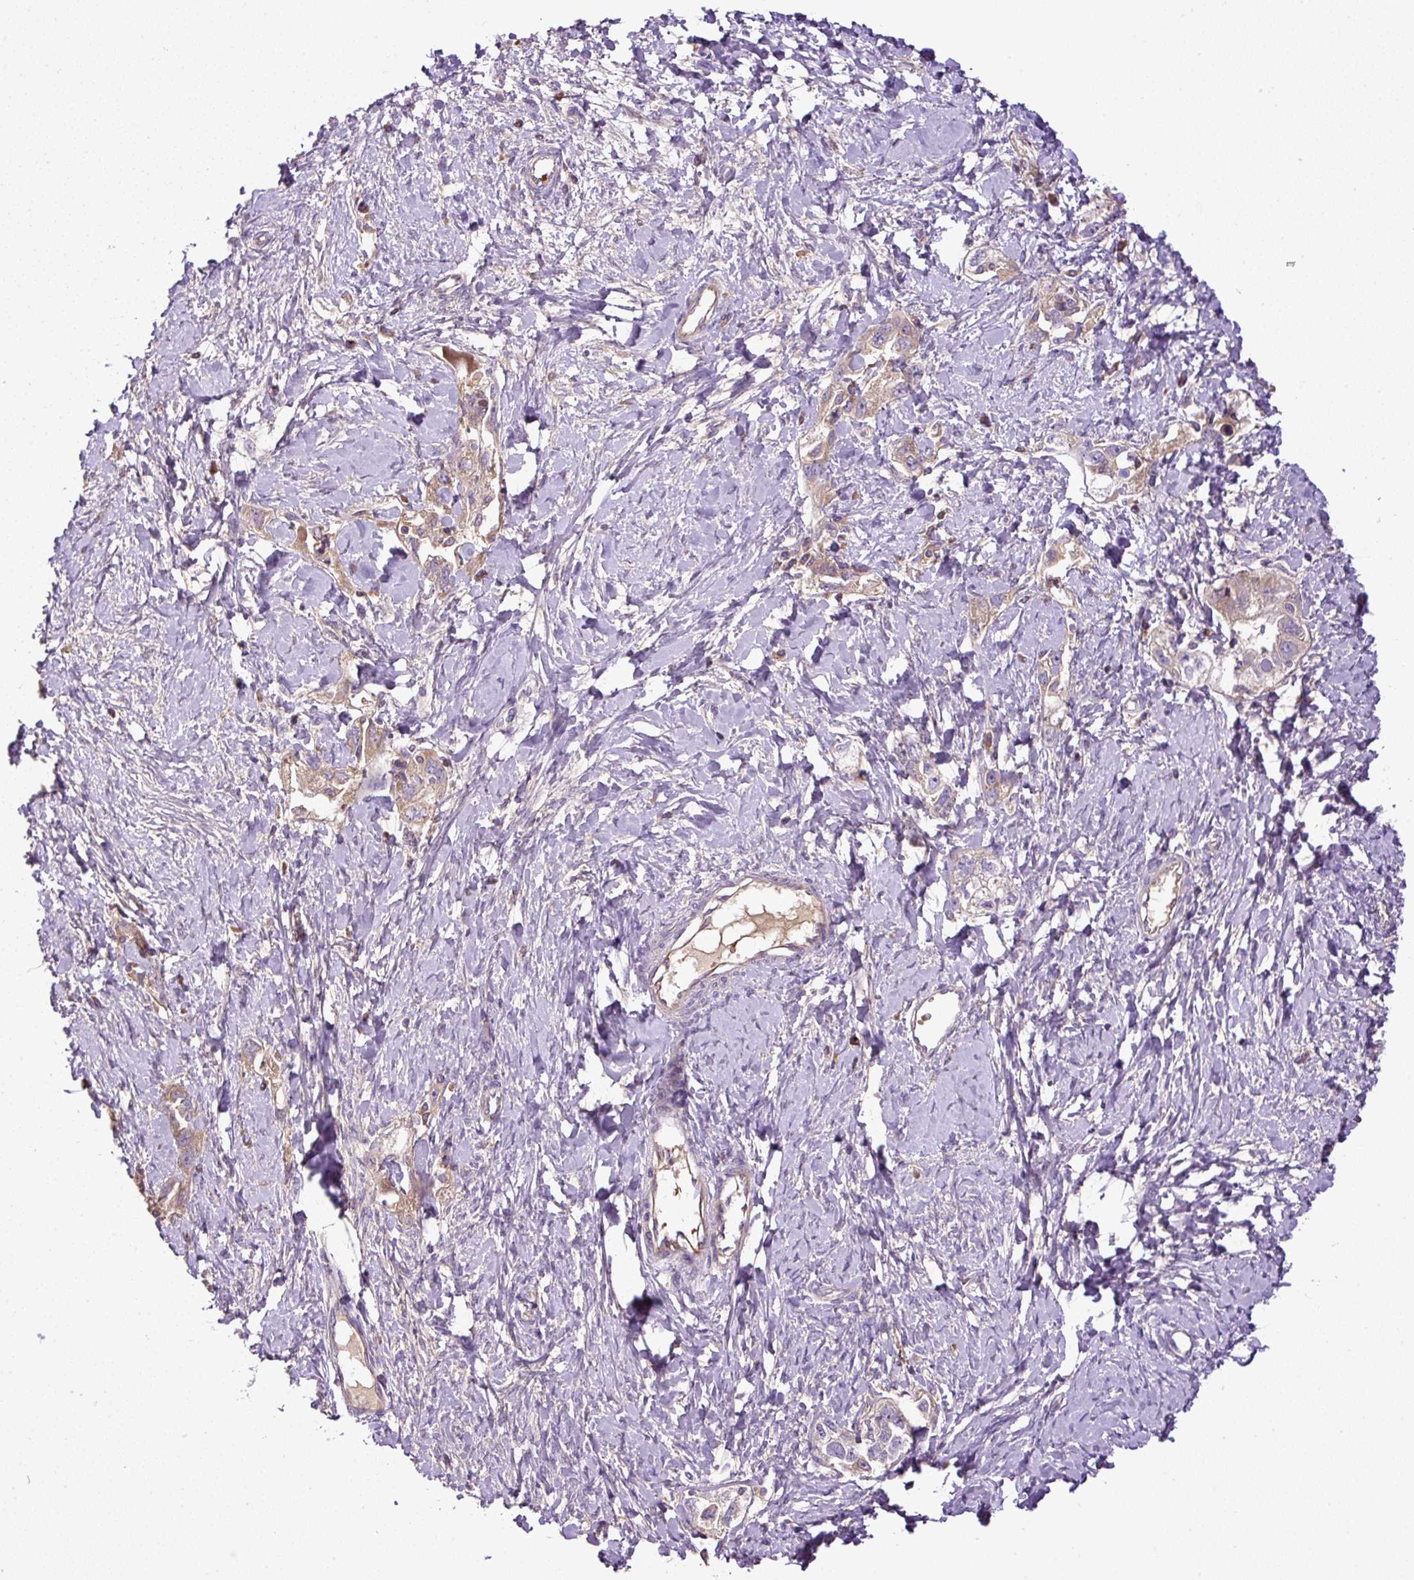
{"staining": {"intensity": "weak", "quantity": ">75%", "location": "cytoplasmic/membranous"}, "tissue": "ovarian cancer", "cell_type": "Tumor cells", "image_type": "cancer", "snomed": [{"axis": "morphology", "description": "Carcinoma, NOS"}, {"axis": "morphology", "description": "Cystadenocarcinoma, serous, NOS"}, {"axis": "topography", "description": "Ovary"}], "caption": "IHC staining of ovarian cancer (carcinoma), which exhibits low levels of weak cytoplasmic/membranous positivity in approximately >75% of tumor cells indicating weak cytoplasmic/membranous protein staining. The staining was performed using DAB (brown) for protein detection and nuclei were counterstained in hematoxylin (blue).", "gene": "CXCL13", "patient": {"sex": "female", "age": 69}}